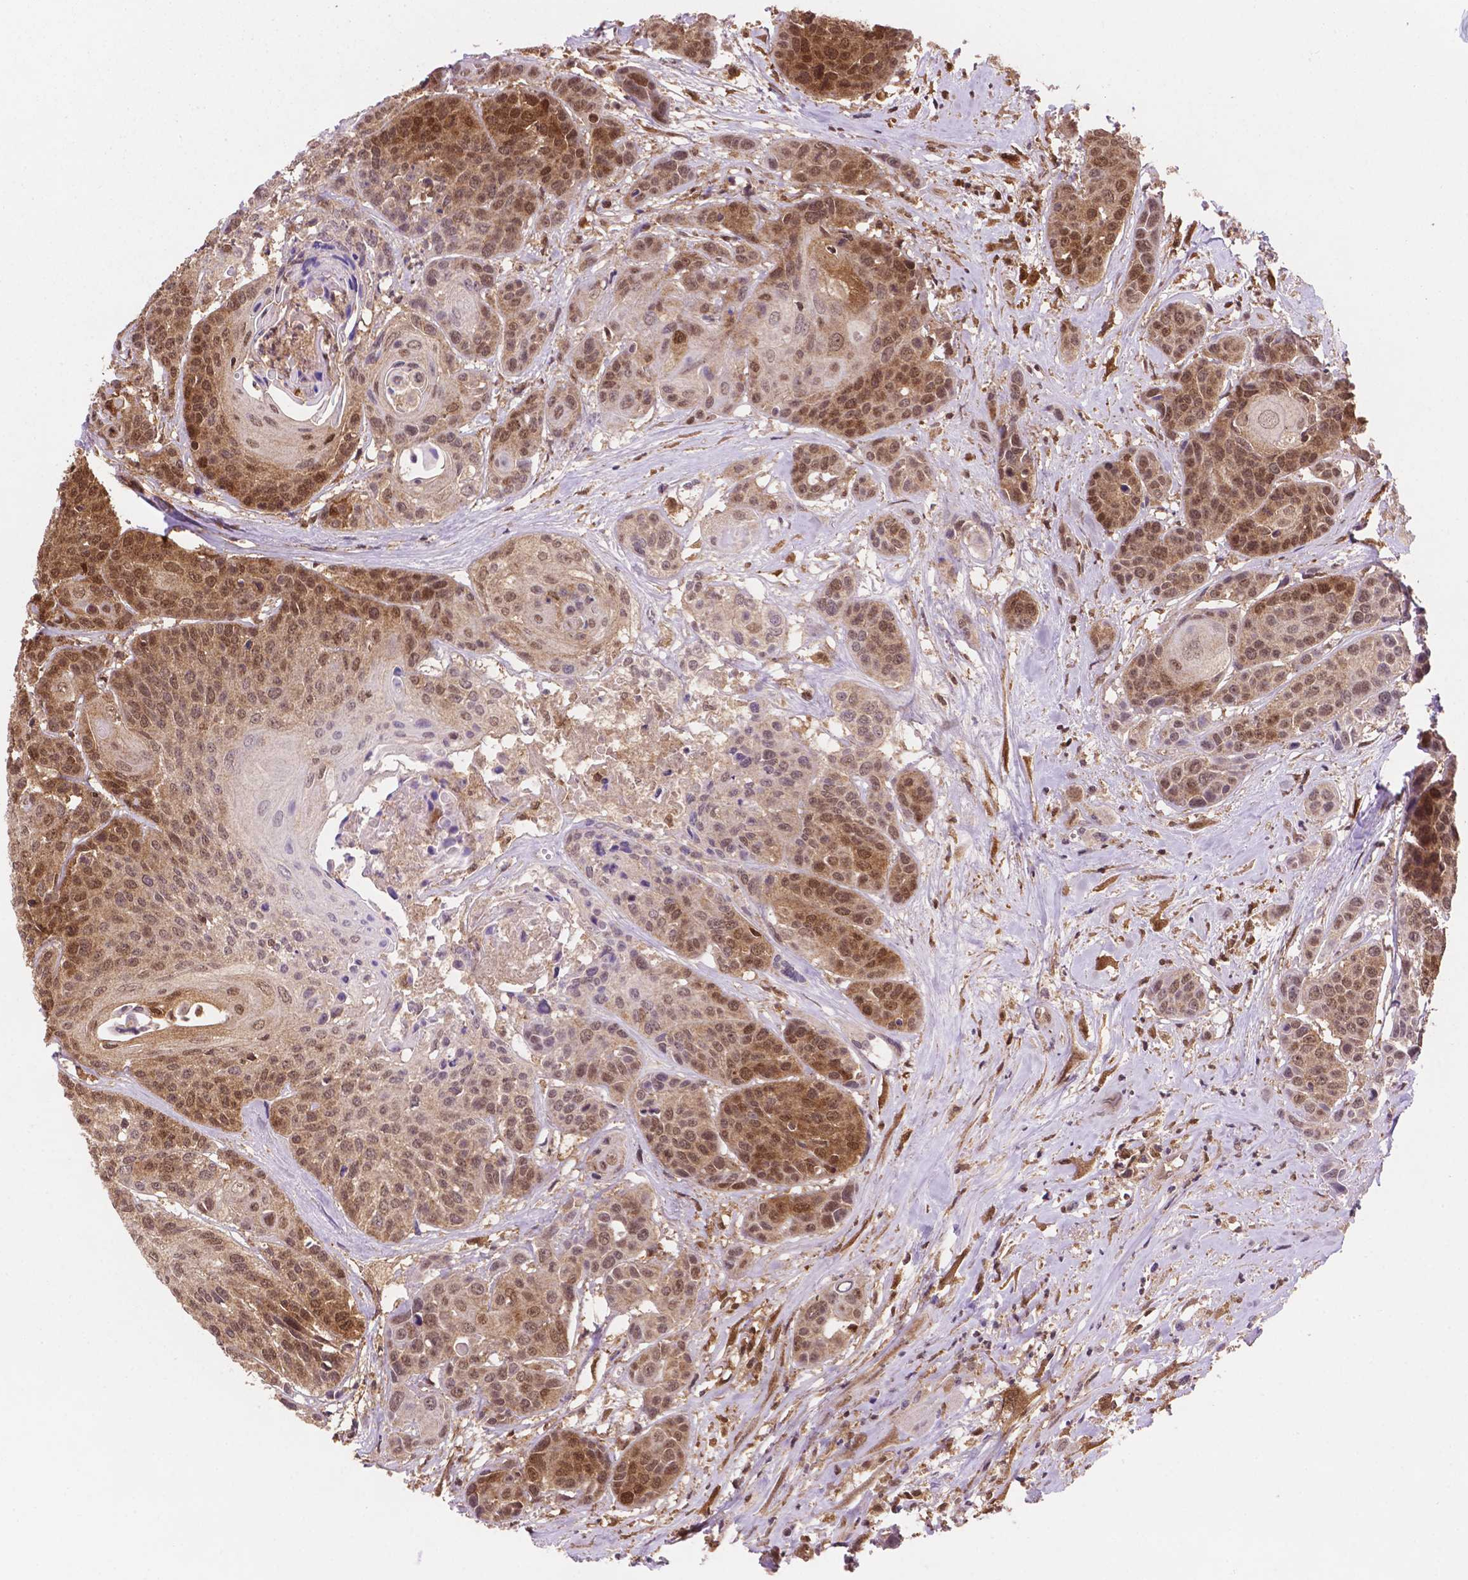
{"staining": {"intensity": "moderate", "quantity": ">75%", "location": "cytoplasmic/membranous,nuclear"}, "tissue": "head and neck cancer", "cell_type": "Tumor cells", "image_type": "cancer", "snomed": [{"axis": "morphology", "description": "Squamous cell carcinoma, NOS"}, {"axis": "topography", "description": "Oral tissue"}, {"axis": "topography", "description": "Head-Neck"}], "caption": "DAB (3,3'-diaminobenzidine) immunohistochemical staining of human squamous cell carcinoma (head and neck) shows moderate cytoplasmic/membranous and nuclear protein expression in about >75% of tumor cells.", "gene": "UBE2L6", "patient": {"sex": "male", "age": 56}}